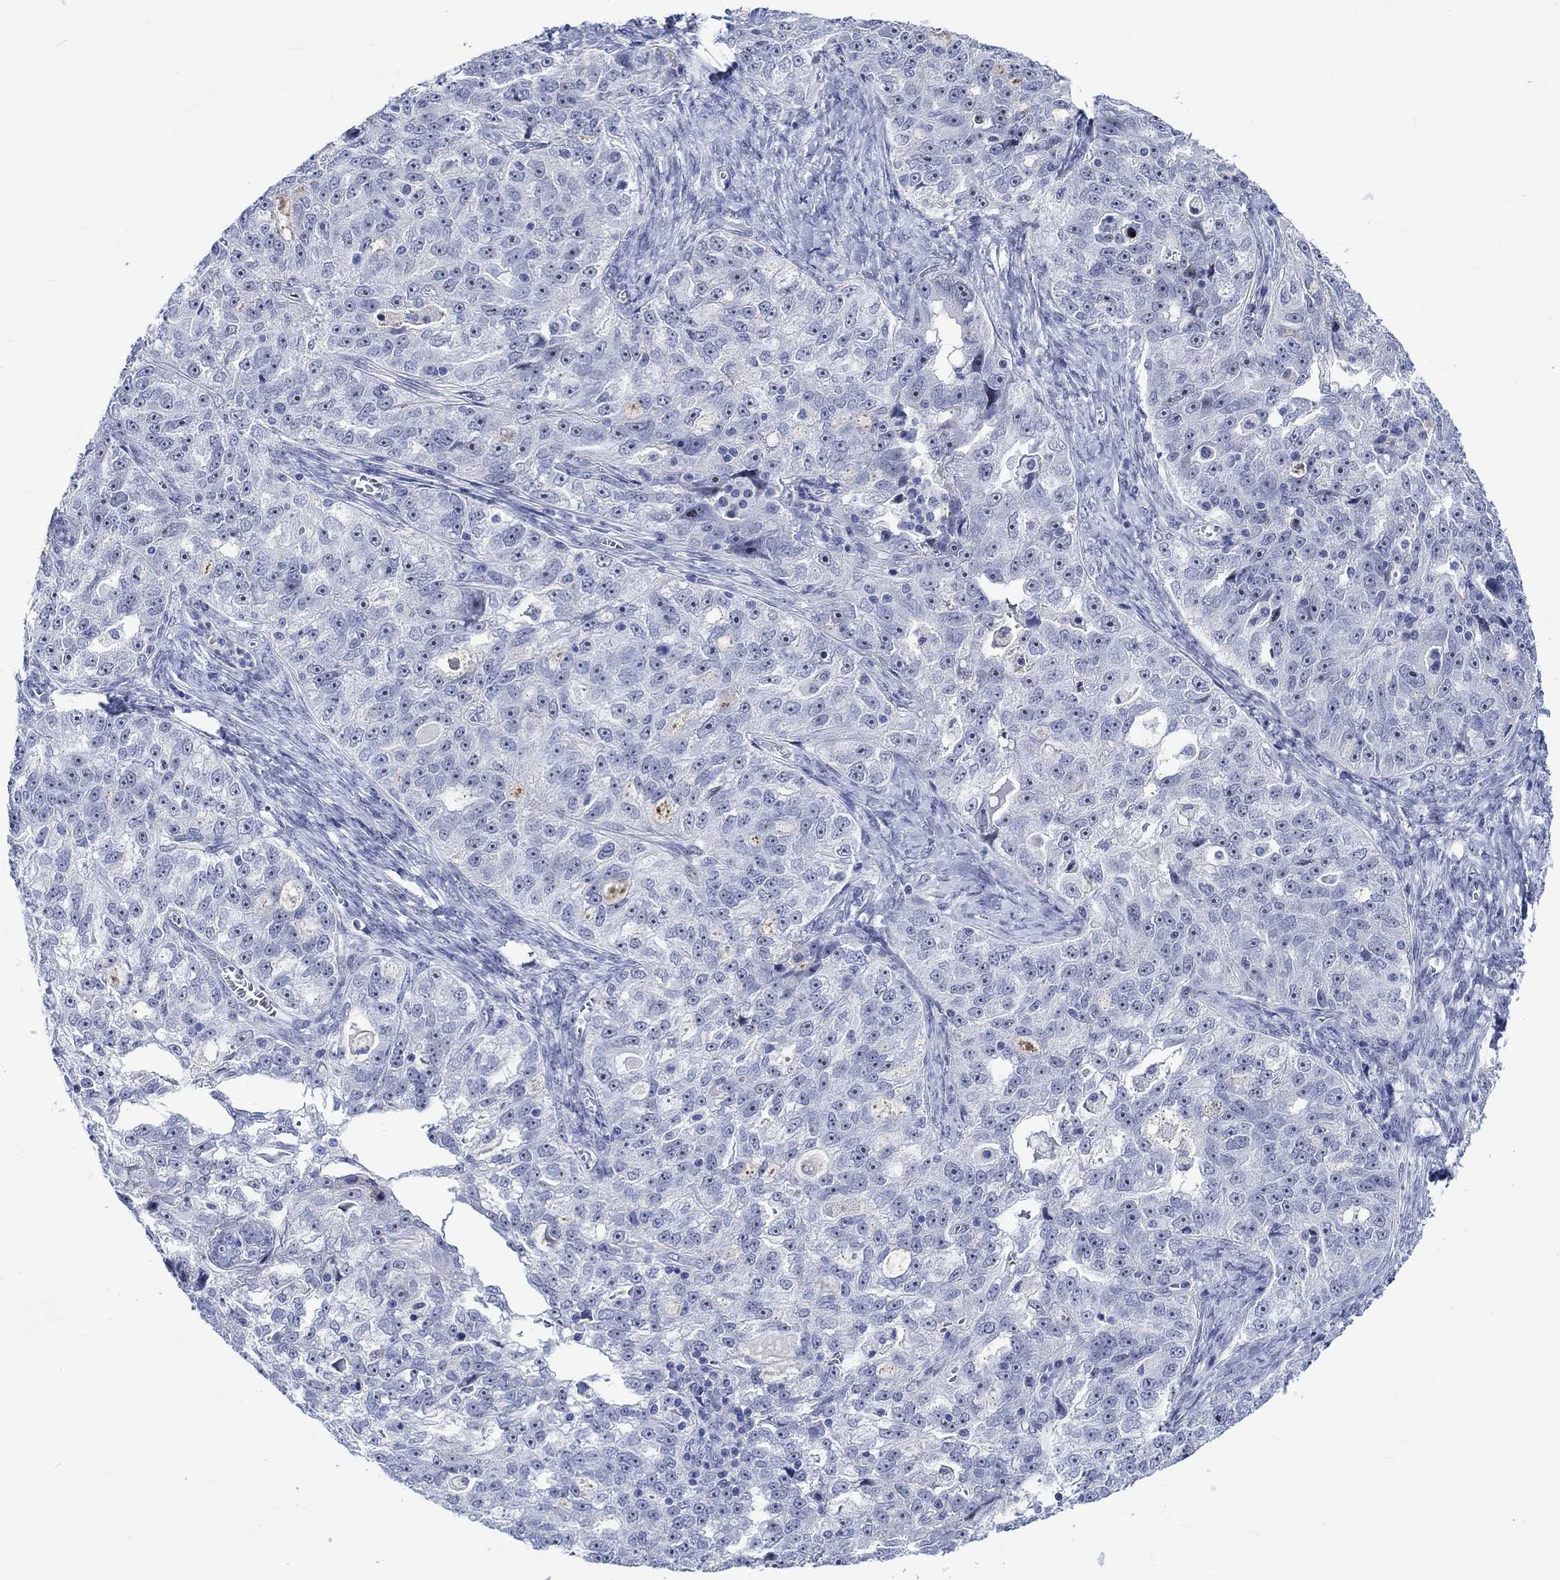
{"staining": {"intensity": "negative", "quantity": "none", "location": "none"}, "tissue": "ovarian cancer", "cell_type": "Tumor cells", "image_type": "cancer", "snomed": [{"axis": "morphology", "description": "Cystadenocarcinoma, serous, NOS"}, {"axis": "topography", "description": "Ovary"}], "caption": "IHC image of neoplastic tissue: ovarian serous cystadenocarcinoma stained with DAB demonstrates no significant protein expression in tumor cells. The staining was performed using DAB (3,3'-diaminobenzidine) to visualize the protein expression in brown, while the nuclei were stained in blue with hematoxylin (Magnification: 20x).", "gene": "ZNF446", "patient": {"sex": "female", "age": 51}}